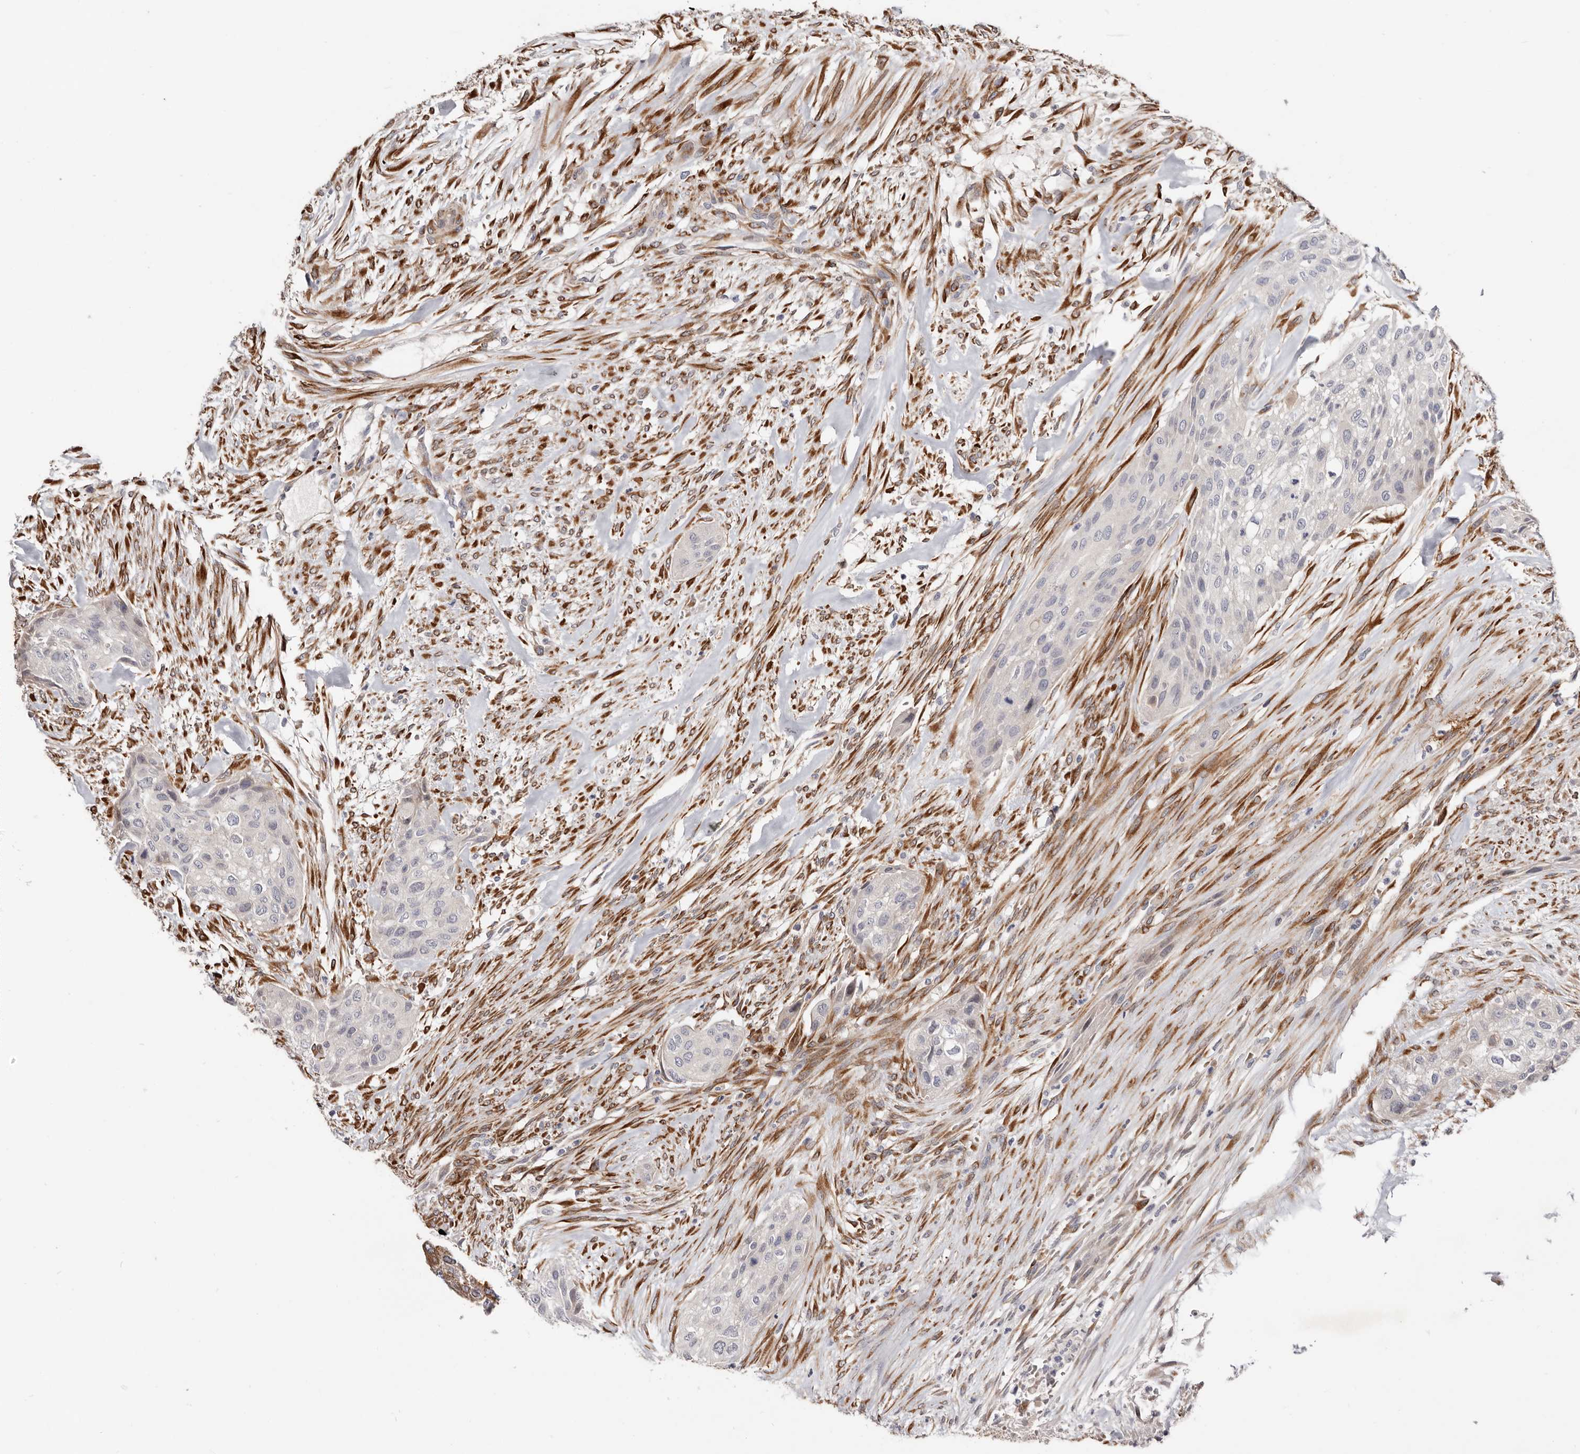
{"staining": {"intensity": "negative", "quantity": "none", "location": "none"}, "tissue": "urothelial cancer", "cell_type": "Tumor cells", "image_type": "cancer", "snomed": [{"axis": "morphology", "description": "Urothelial carcinoma, High grade"}, {"axis": "topography", "description": "Urinary bladder"}], "caption": "The immunohistochemistry histopathology image has no significant expression in tumor cells of urothelial cancer tissue.", "gene": "USH1C", "patient": {"sex": "male", "age": 35}}